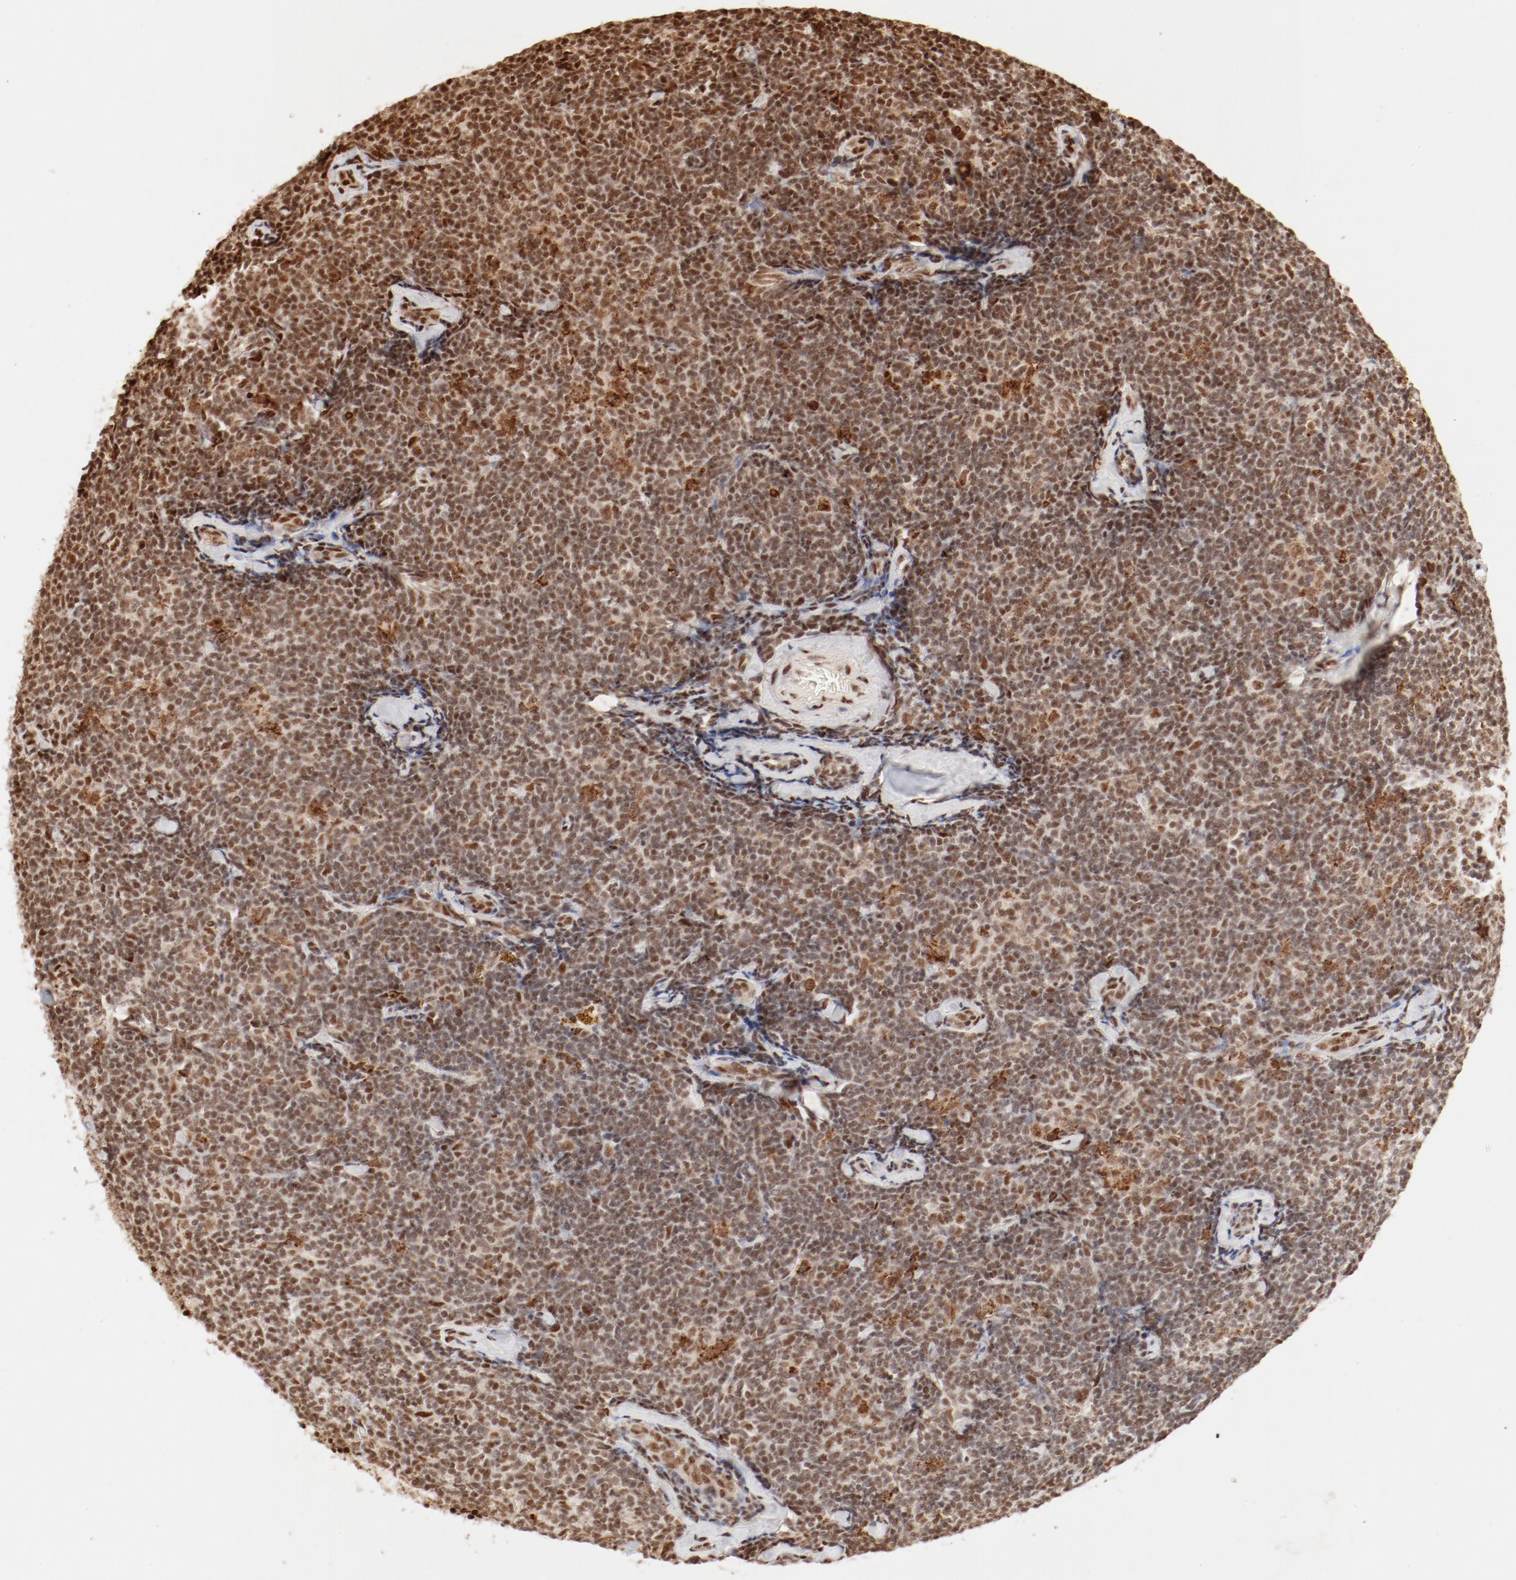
{"staining": {"intensity": "strong", "quantity": ">75%", "location": "nuclear"}, "tissue": "lymphoma", "cell_type": "Tumor cells", "image_type": "cancer", "snomed": [{"axis": "morphology", "description": "Malignant lymphoma, non-Hodgkin's type, Low grade"}, {"axis": "topography", "description": "Lymph node"}], "caption": "High-power microscopy captured an immunohistochemistry (IHC) image of lymphoma, revealing strong nuclear expression in about >75% of tumor cells.", "gene": "FAM50A", "patient": {"sex": "female", "age": 56}}